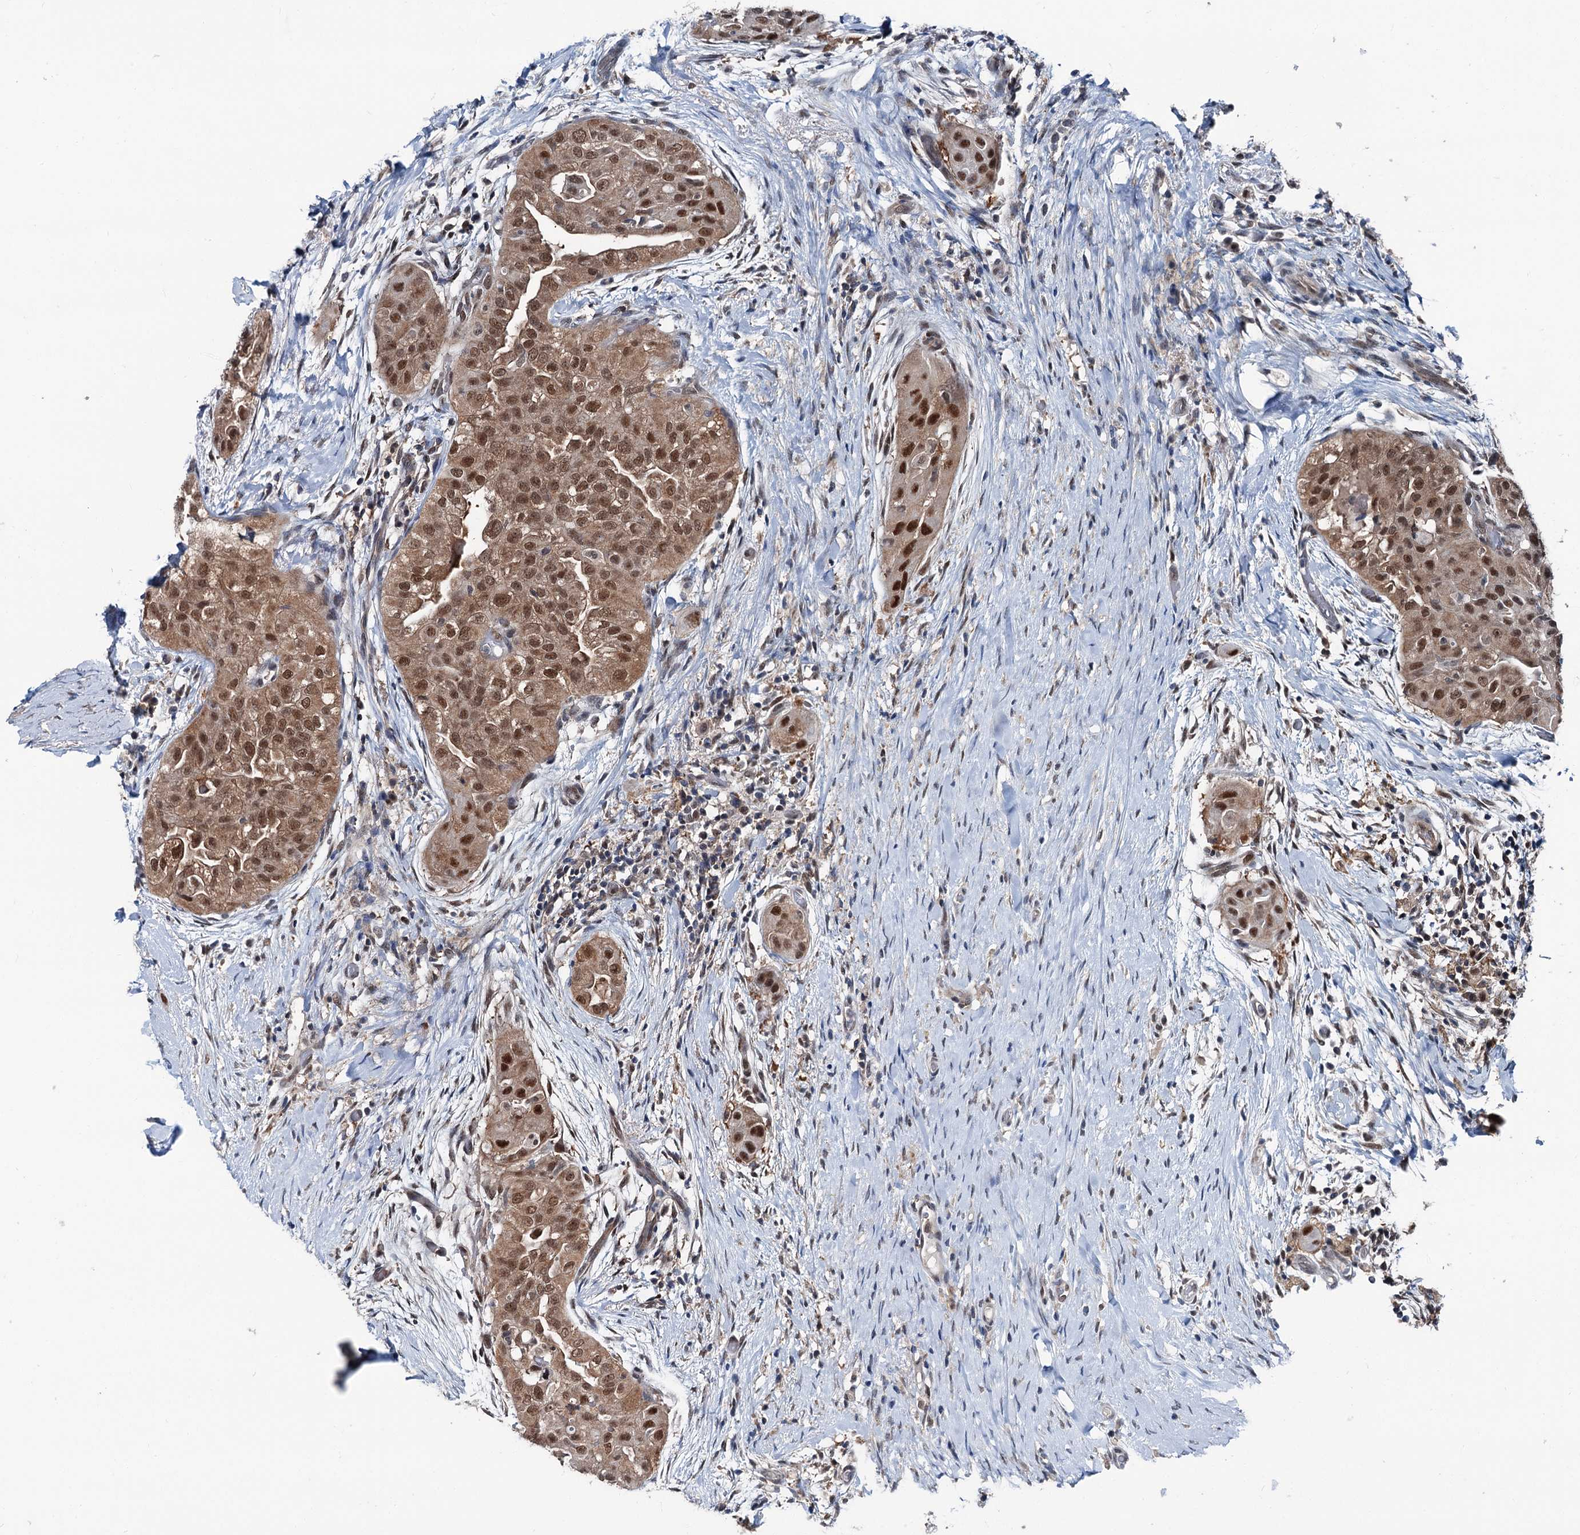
{"staining": {"intensity": "moderate", "quantity": ">75%", "location": "cytoplasmic/membranous,nuclear"}, "tissue": "thyroid cancer", "cell_type": "Tumor cells", "image_type": "cancer", "snomed": [{"axis": "morphology", "description": "Papillary adenocarcinoma, NOS"}, {"axis": "topography", "description": "Thyroid gland"}], "caption": "Papillary adenocarcinoma (thyroid) tissue displays moderate cytoplasmic/membranous and nuclear expression in about >75% of tumor cells", "gene": "PSMD13", "patient": {"sex": "female", "age": 59}}